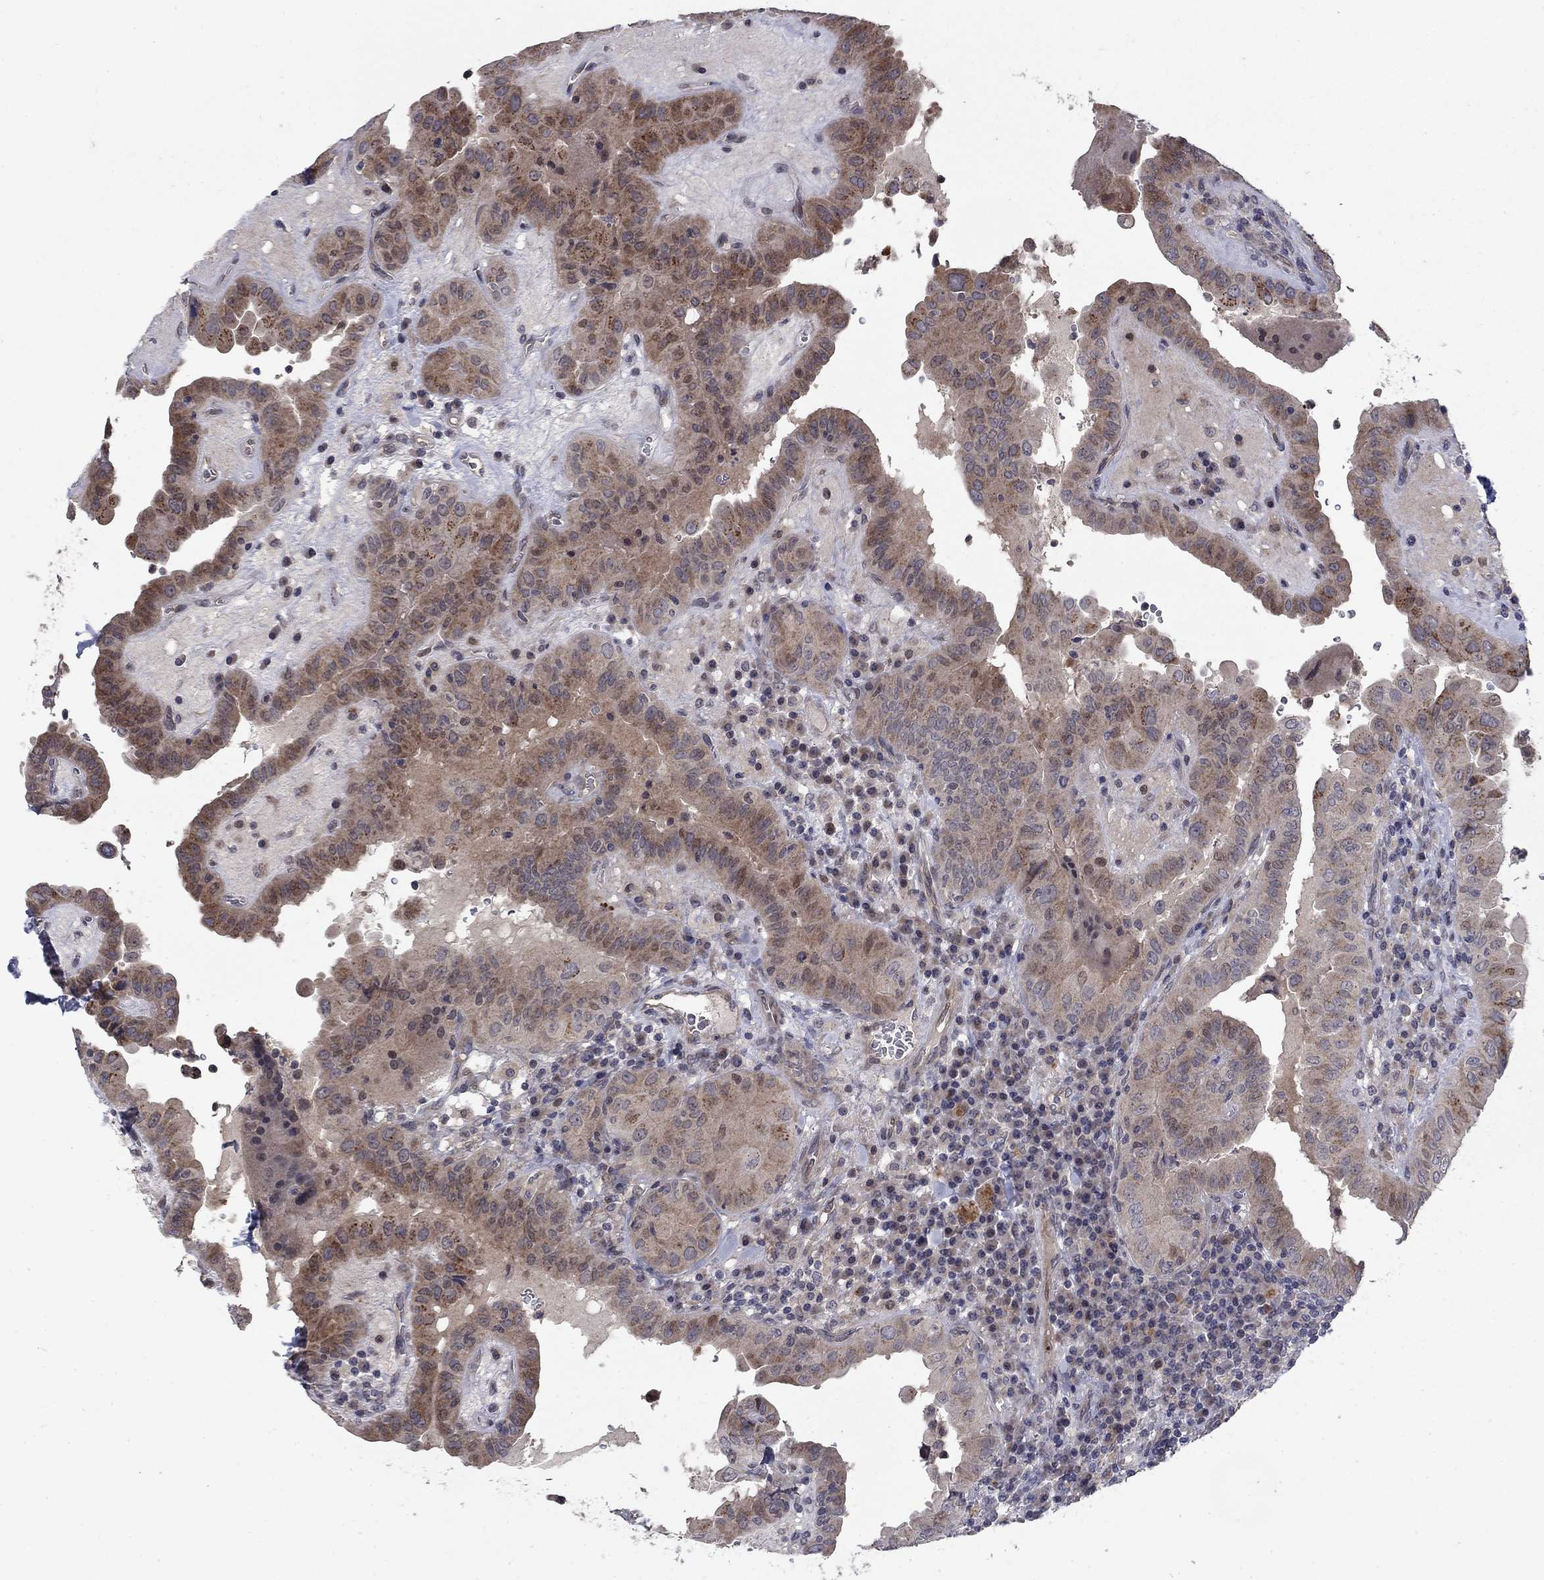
{"staining": {"intensity": "moderate", "quantity": "25%-75%", "location": "cytoplasmic/membranous"}, "tissue": "thyroid cancer", "cell_type": "Tumor cells", "image_type": "cancer", "snomed": [{"axis": "morphology", "description": "Papillary adenocarcinoma, NOS"}, {"axis": "topography", "description": "Thyroid gland"}], "caption": "The micrograph shows immunohistochemical staining of thyroid cancer. There is moderate cytoplasmic/membranous positivity is seen in approximately 25%-75% of tumor cells.", "gene": "FAM3B", "patient": {"sex": "female", "age": 37}}